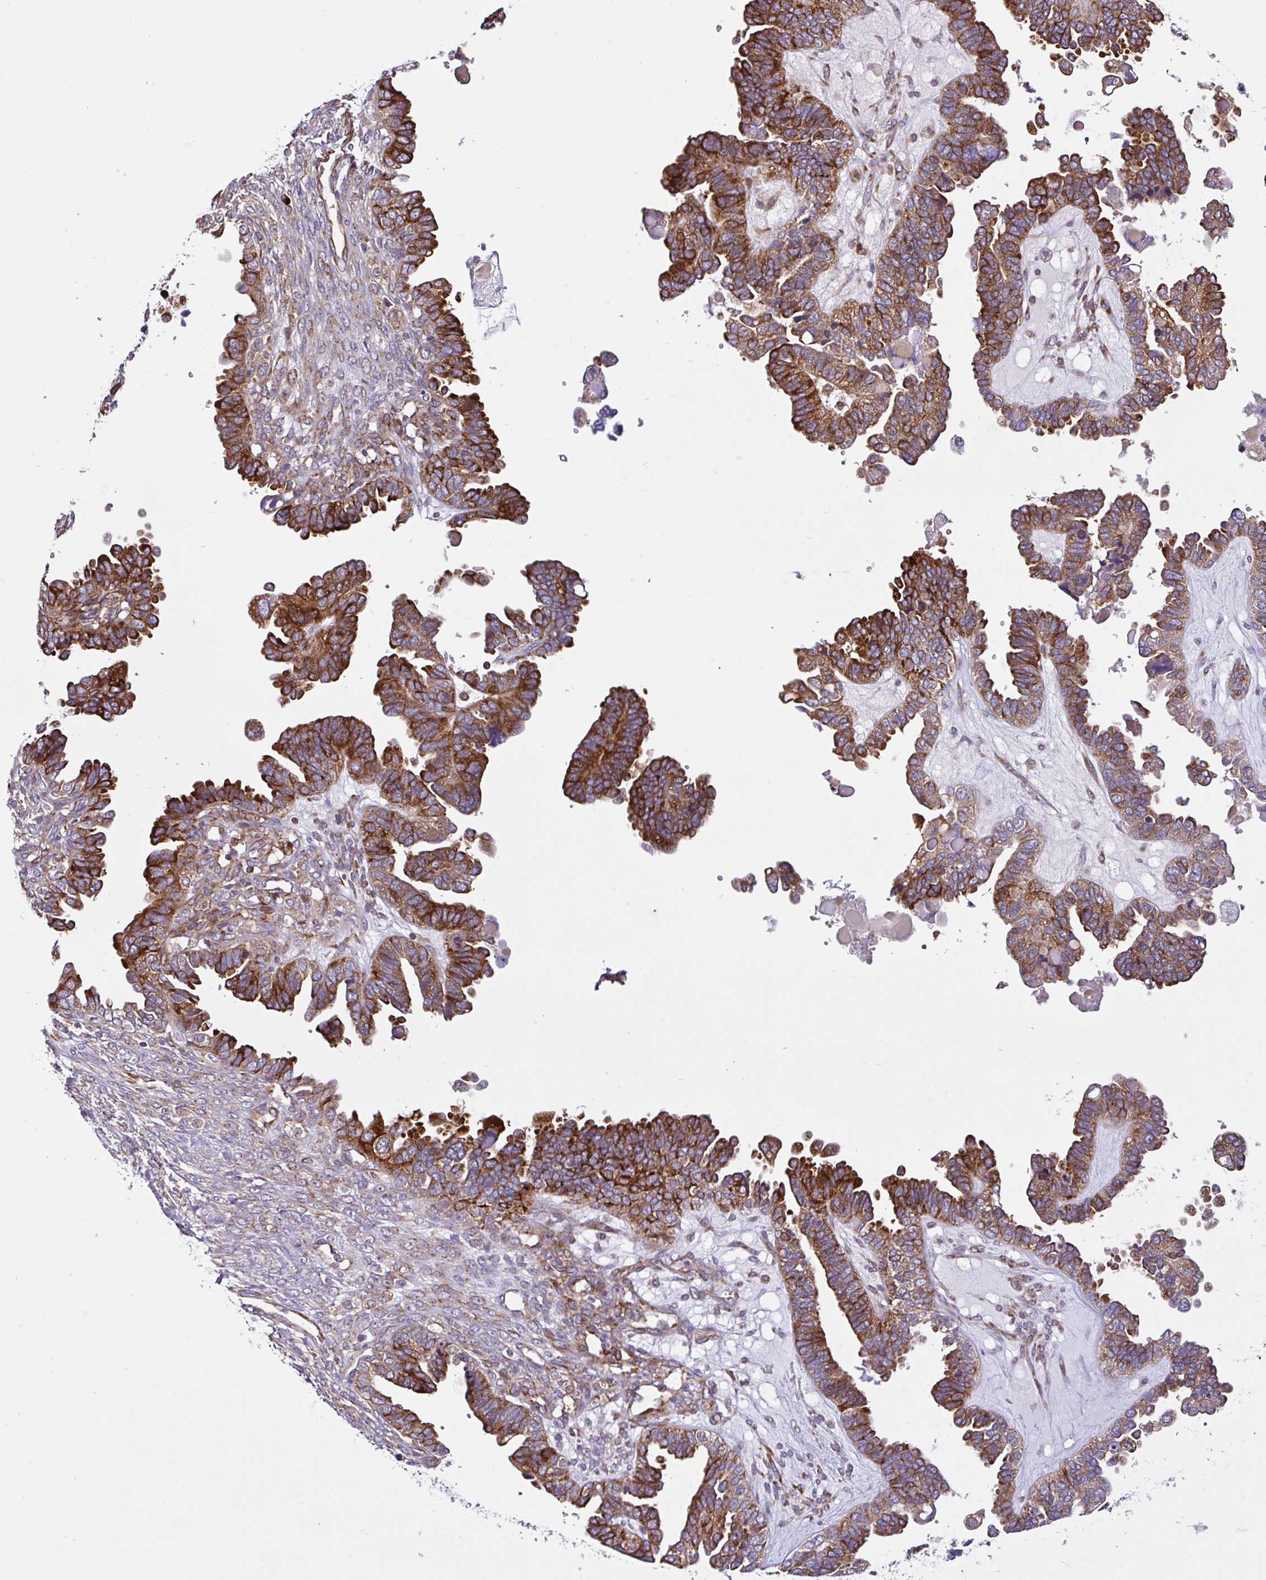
{"staining": {"intensity": "strong", "quantity": ">75%", "location": "cytoplasmic/membranous"}, "tissue": "ovarian cancer", "cell_type": "Tumor cells", "image_type": "cancer", "snomed": [{"axis": "morphology", "description": "Cystadenocarcinoma, serous, NOS"}, {"axis": "topography", "description": "Ovary"}], "caption": "Brown immunohistochemical staining in human ovarian serous cystadenocarcinoma displays strong cytoplasmic/membranous positivity in approximately >75% of tumor cells.", "gene": "NTPCR", "patient": {"sex": "female", "age": 51}}